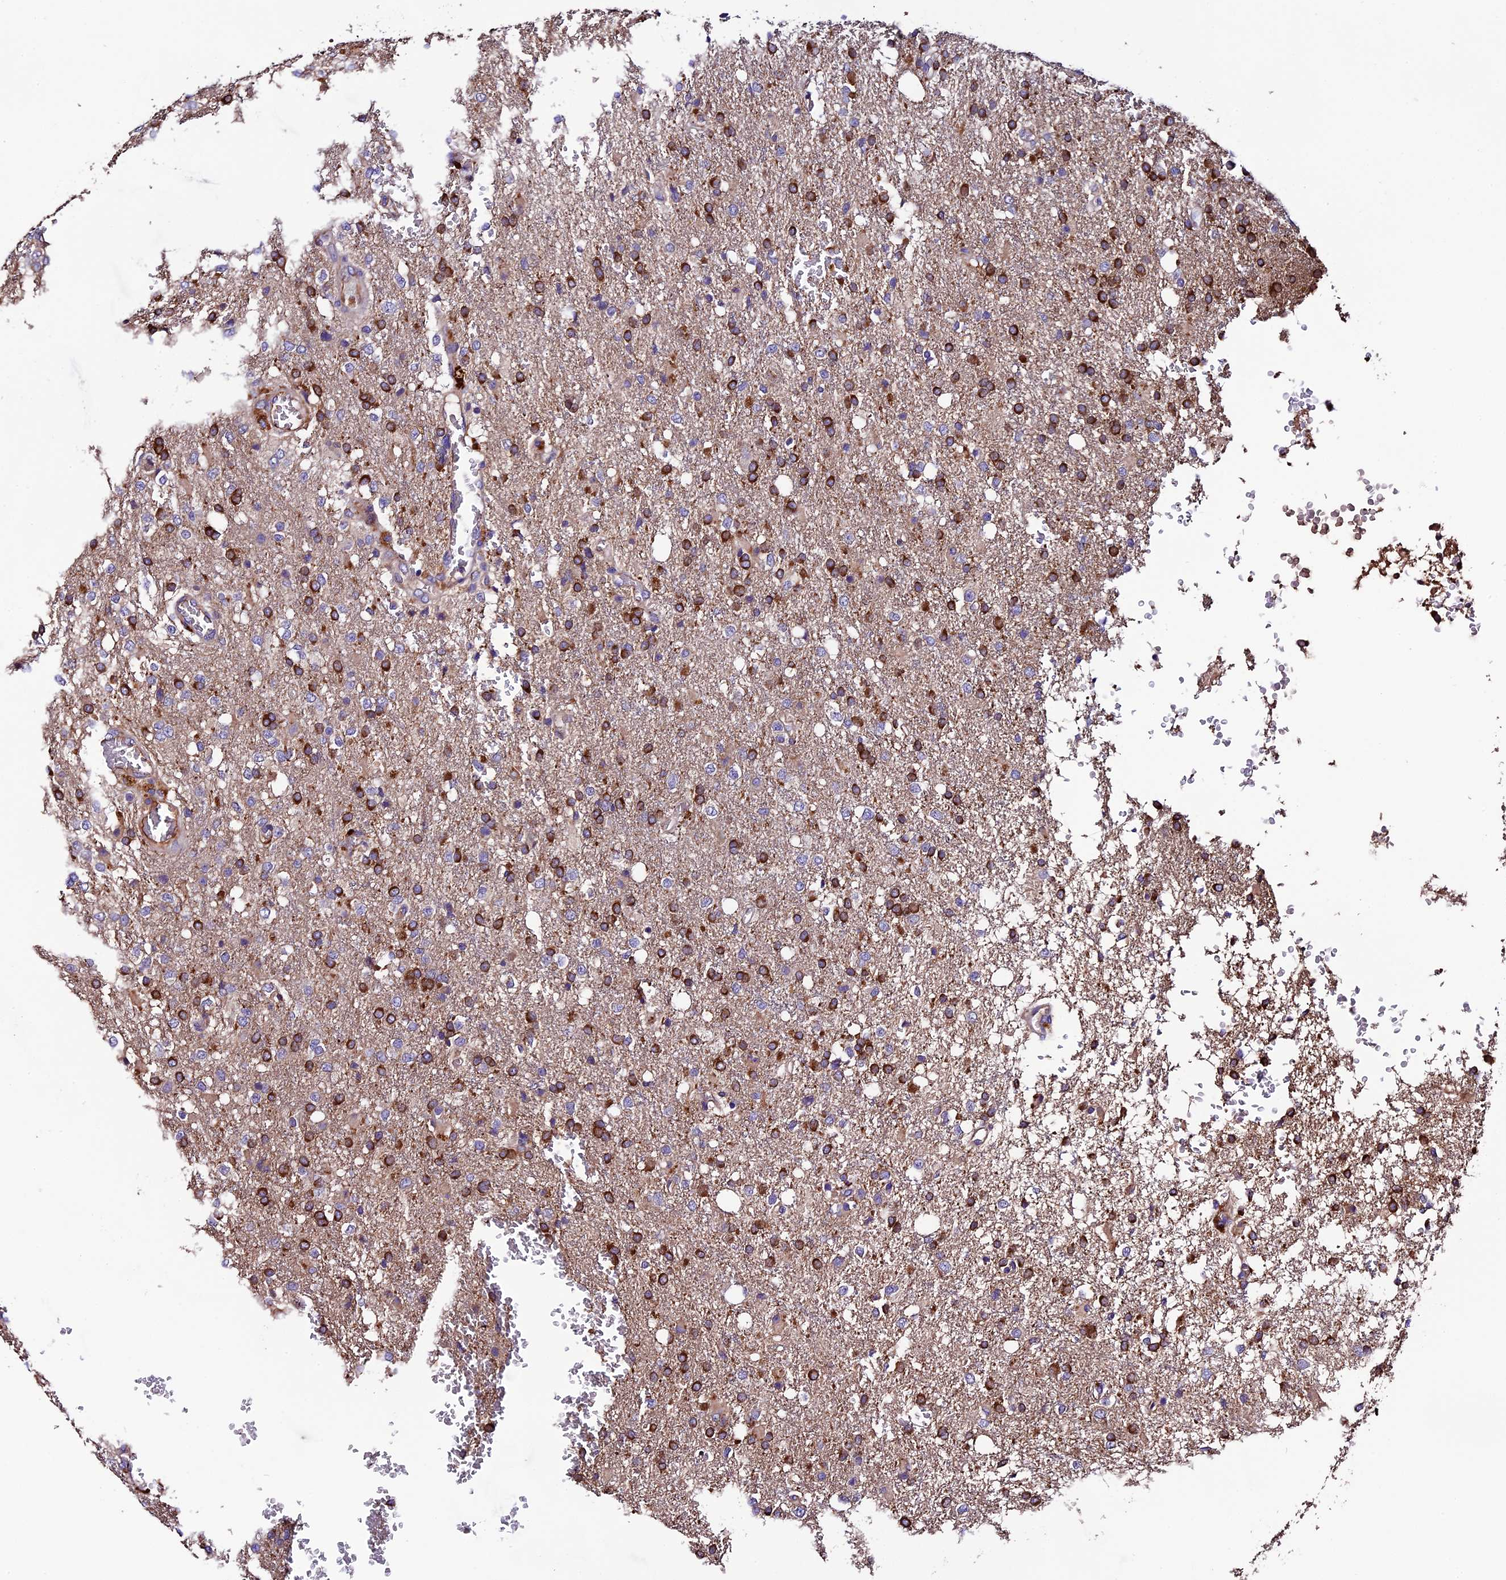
{"staining": {"intensity": "strong", "quantity": "25%-75%", "location": "cytoplasmic/membranous"}, "tissue": "glioma", "cell_type": "Tumor cells", "image_type": "cancer", "snomed": [{"axis": "morphology", "description": "Glioma, malignant, High grade"}, {"axis": "topography", "description": "Brain"}], "caption": "IHC of malignant glioma (high-grade) demonstrates high levels of strong cytoplasmic/membranous staining in about 25%-75% of tumor cells. Immunohistochemistry (ihc) stains the protein in brown and the nuclei are stained blue.", "gene": "CLN5", "patient": {"sex": "female", "age": 74}}